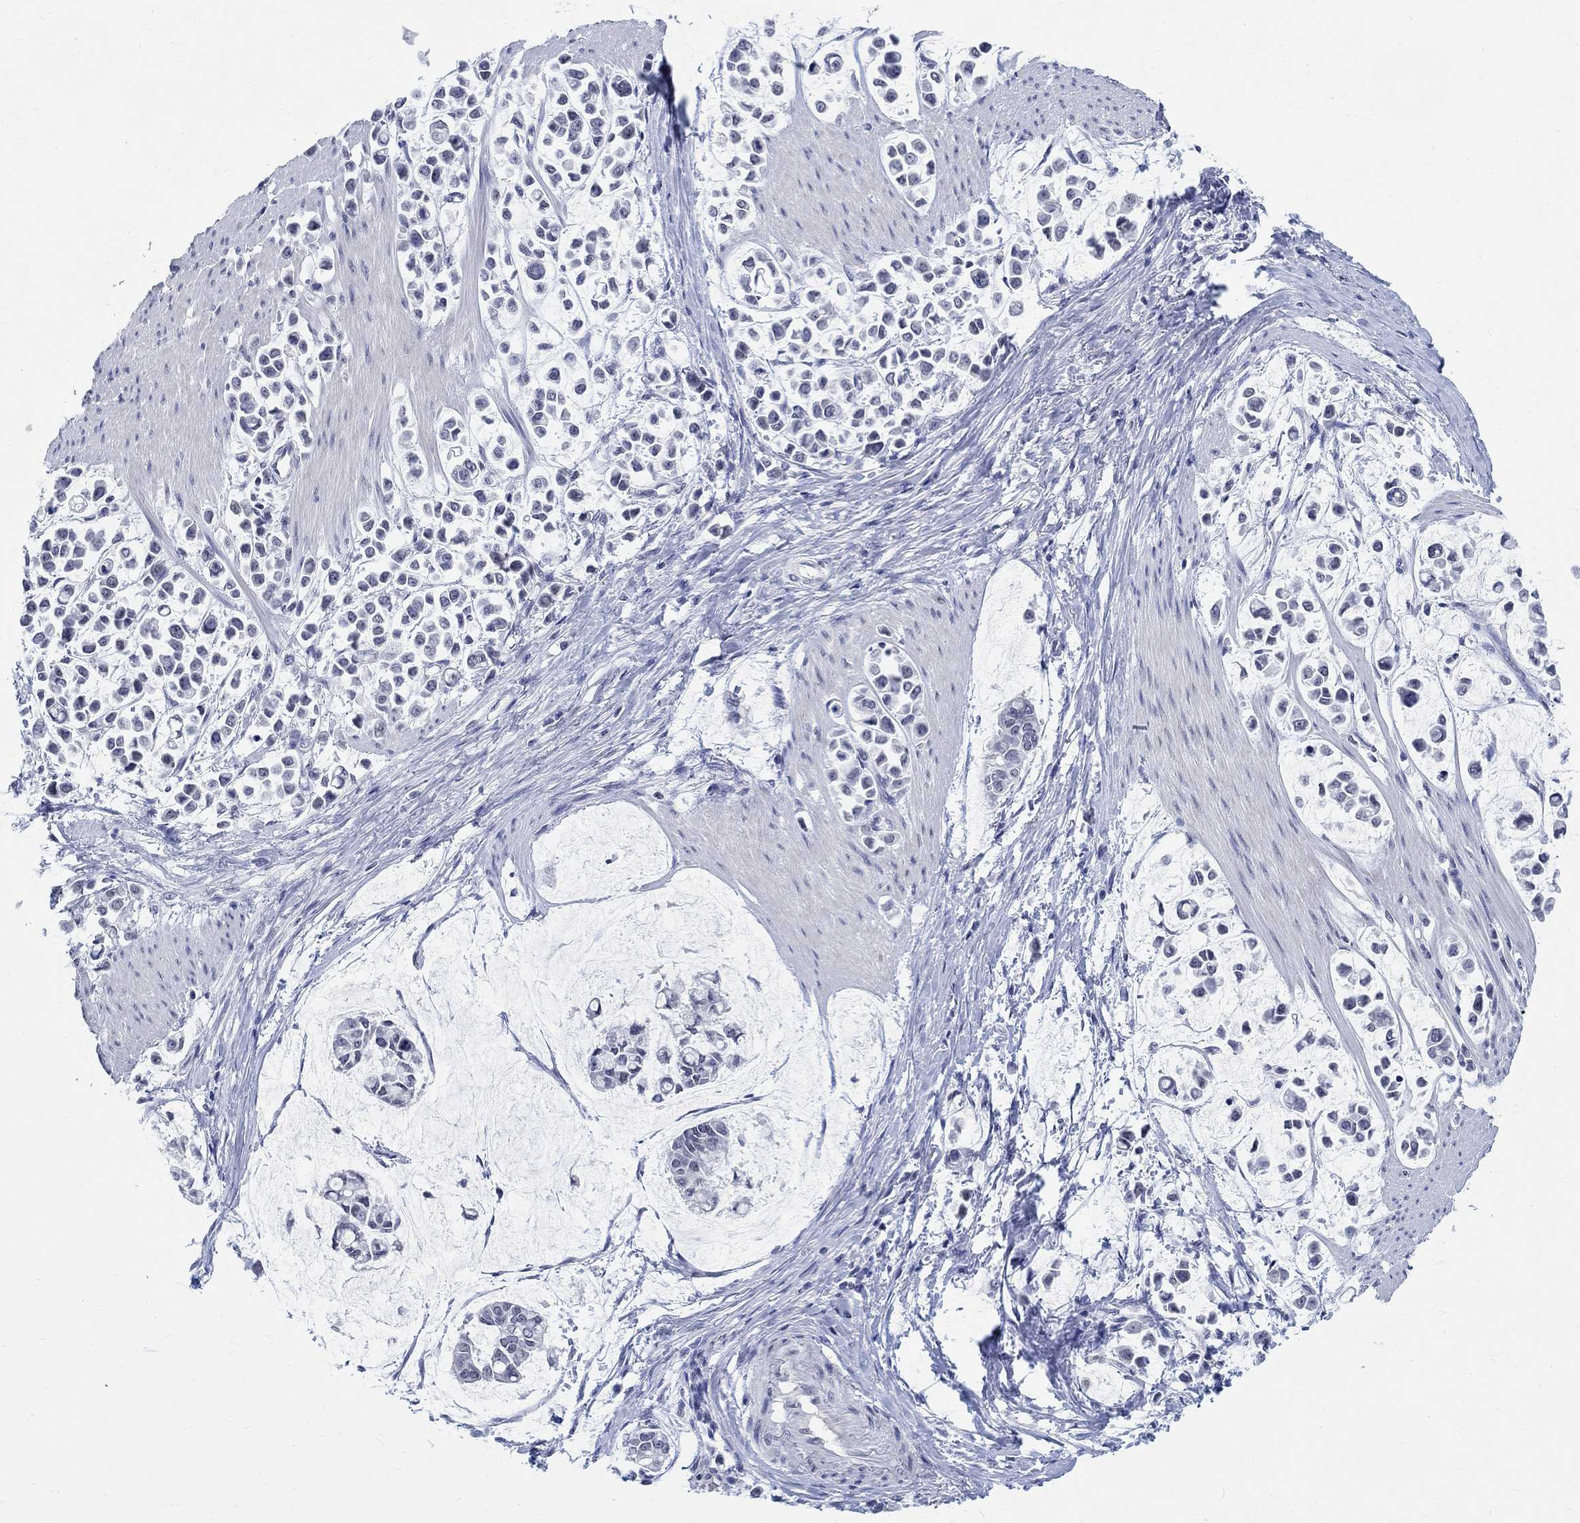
{"staining": {"intensity": "negative", "quantity": "none", "location": "none"}, "tissue": "stomach cancer", "cell_type": "Tumor cells", "image_type": "cancer", "snomed": [{"axis": "morphology", "description": "Adenocarcinoma, NOS"}, {"axis": "topography", "description": "Stomach"}], "caption": "This micrograph is of adenocarcinoma (stomach) stained with immunohistochemistry (IHC) to label a protein in brown with the nuclei are counter-stained blue. There is no expression in tumor cells.", "gene": "ANKS1B", "patient": {"sex": "male", "age": 82}}